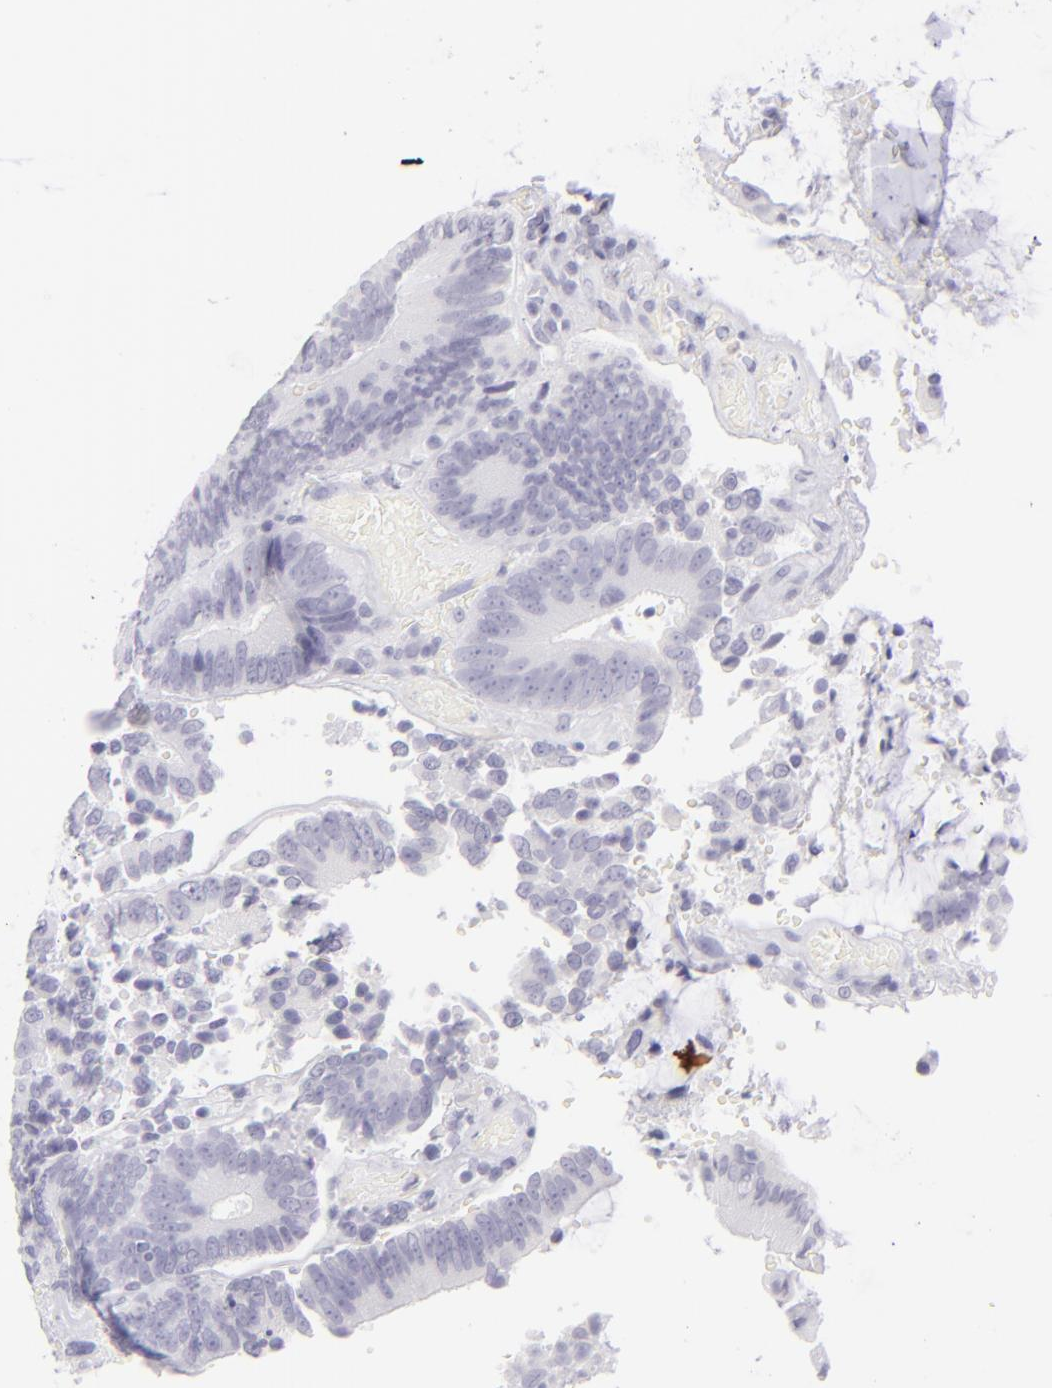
{"staining": {"intensity": "negative", "quantity": "none", "location": "none"}, "tissue": "colorectal cancer", "cell_type": "Tumor cells", "image_type": "cancer", "snomed": [{"axis": "morphology", "description": "Normal tissue, NOS"}, {"axis": "morphology", "description": "Adenocarcinoma, NOS"}, {"axis": "topography", "description": "Colon"}], "caption": "Tumor cells show no significant protein positivity in colorectal cancer (adenocarcinoma).", "gene": "FCER2", "patient": {"sex": "female", "age": 78}}